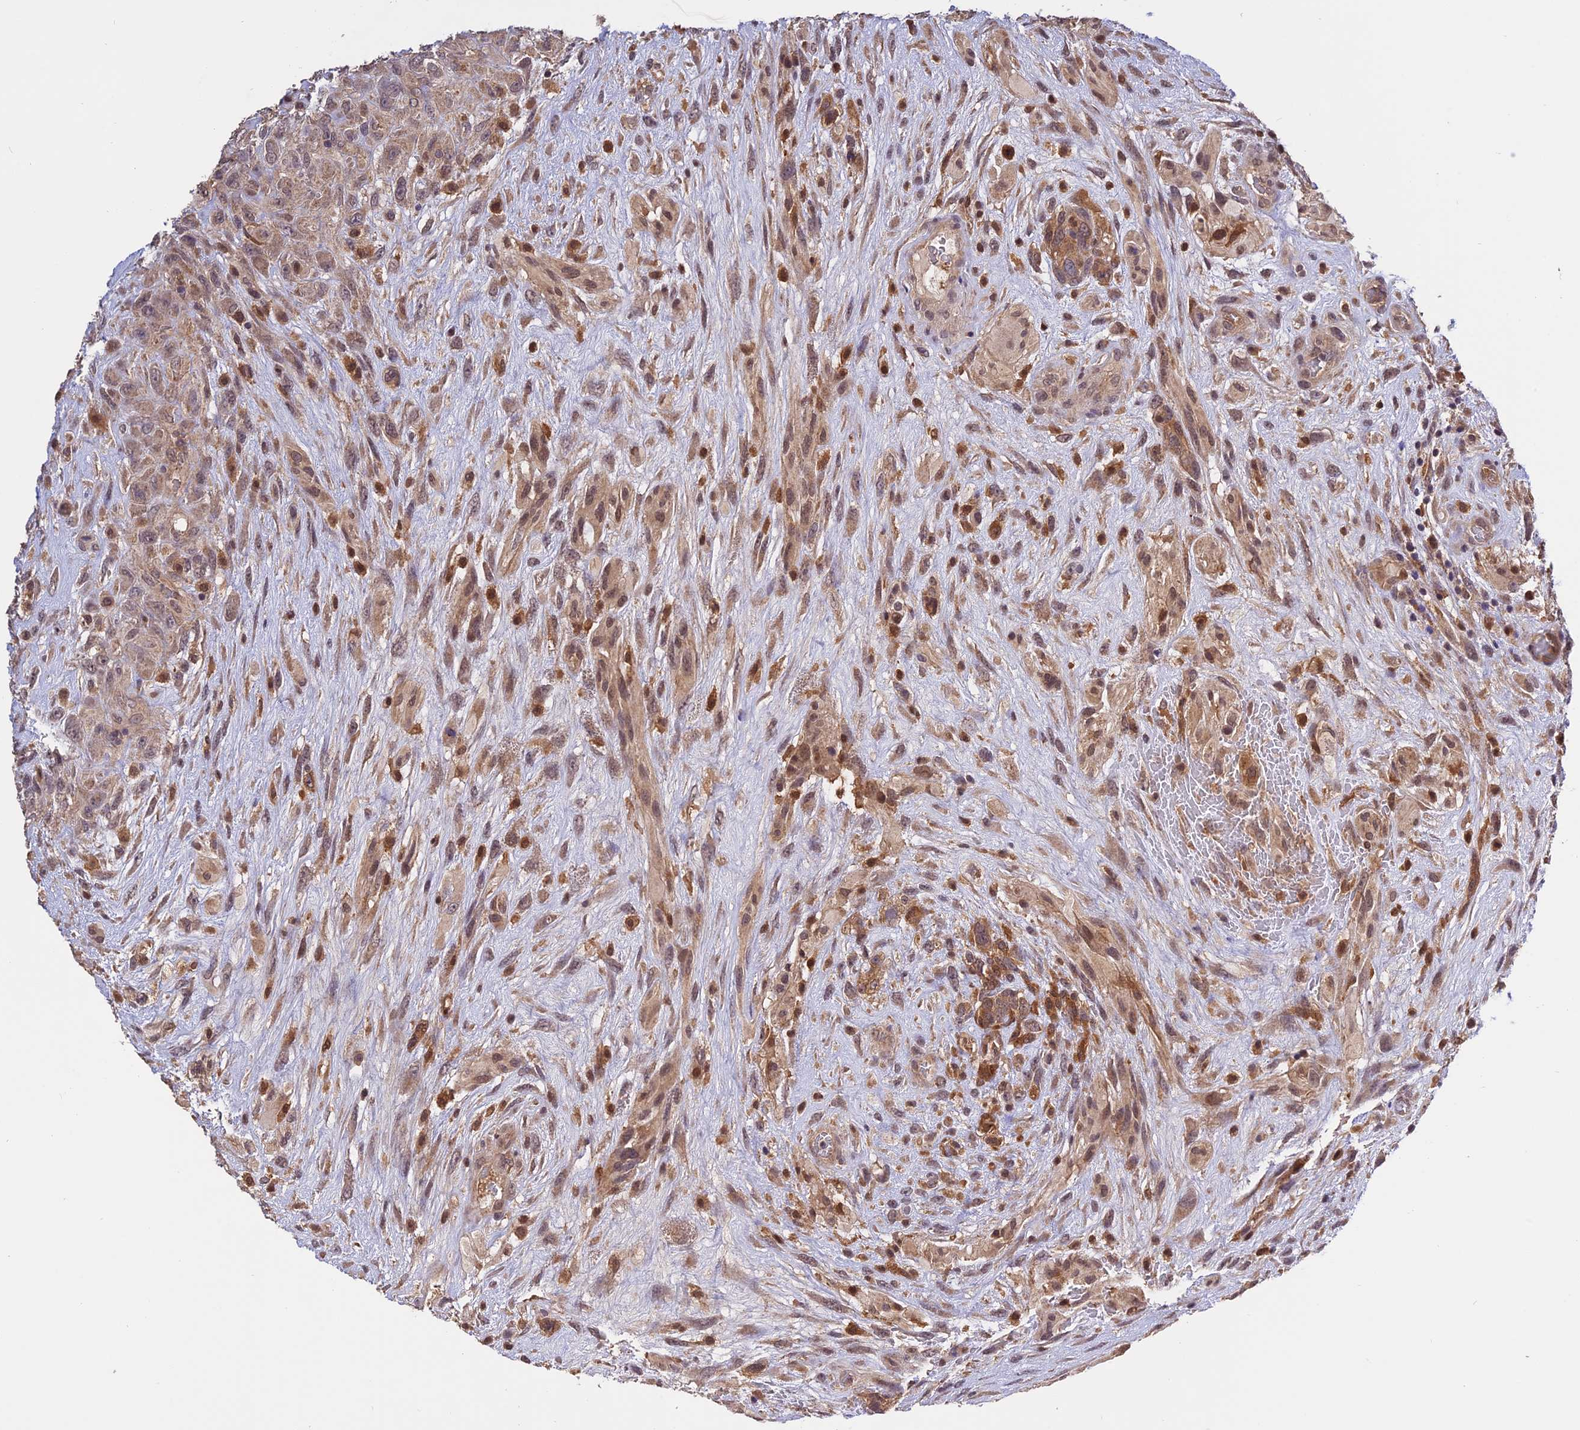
{"staining": {"intensity": "moderate", "quantity": ">75%", "location": "cytoplasmic/membranous,nuclear"}, "tissue": "glioma", "cell_type": "Tumor cells", "image_type": "cancer", "snomed": [{"axis": "morphology", "description": "Glioma, malignant, High grade"}, {"axis": "topography", "description": "Brain"}], "caption": "A medium amount of moderate cytoplasmic/membranous and nuclear staining is present in approximately >75% of tumor cells in high-grade glioma (malignant) tissue. (DAB (3,3'-diaminobenzidine) IHC with brightfield microscopy, high magnification).", "gene": "MNS1", "patient": {"sex": "male", "age": 61}}